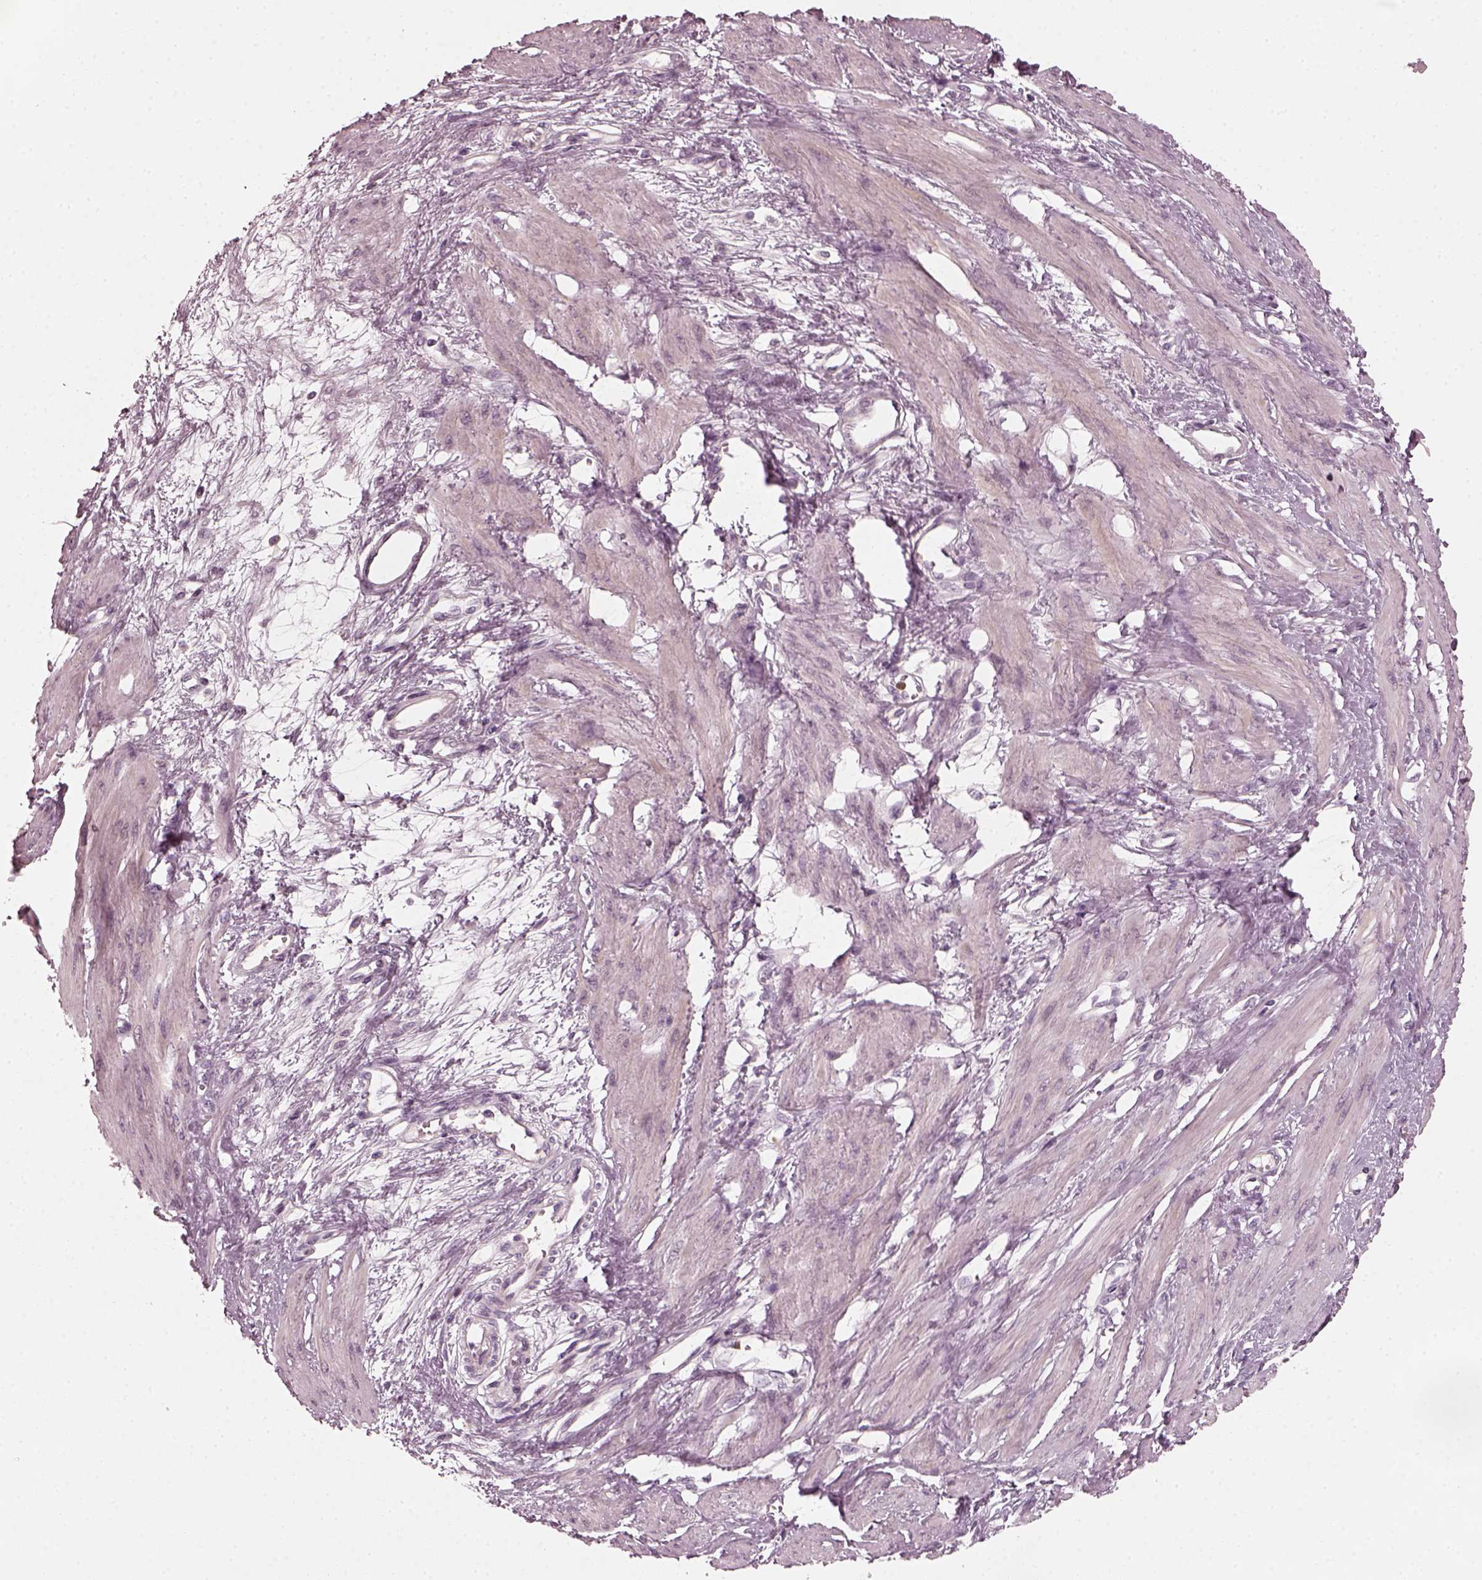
{"staining": {"intensity": "weak", "quantity": "<25%", "location": "cytoplasmic/membranous"}, "tissue": "smooth muscle", "cell_type": "Smooth muscle cells", "image_type": "normal", "snomed": [{"axis": "morphology", "description": "Normal tissue, NOS"}, {"axis": "topography", "description": "Smooth muscle"}, {"axis": "topography", "description": "Uterus"}], "caption": "Micrograph shows no significant protein staining in smooth muscle cells of benign smooth muscle.", "gene": "CHIT1", "patient": {"sex": "female", "age": 39}}